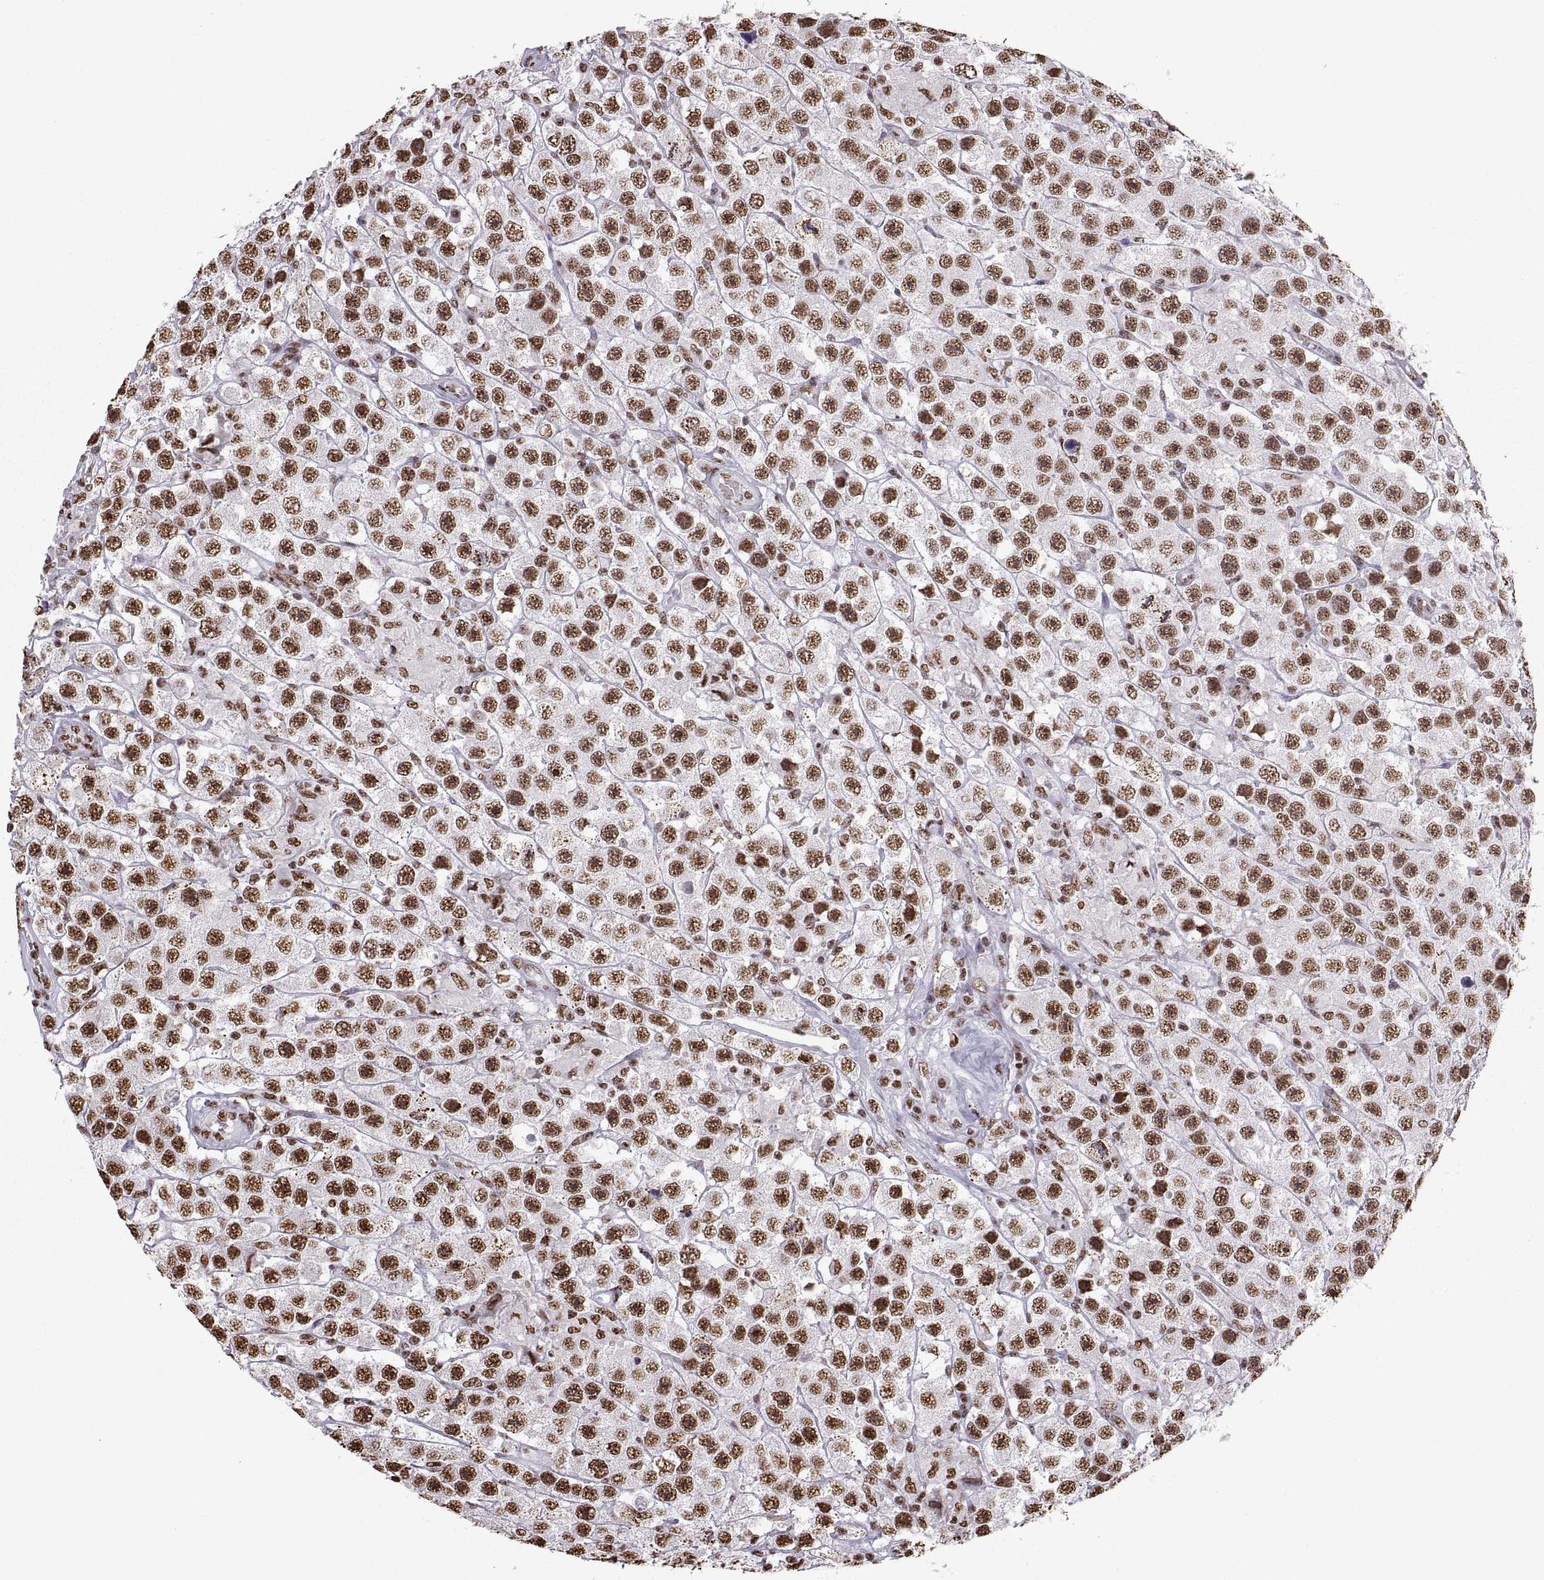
{"staining": {"intensity": "strong", "quantity": "25%-75%", "location": "nuclear"}, "tissue": "testis cancer", "cell_type": "Tumor cells", "image_type": "cancer", "snomed": [{"axis": "morphology", "description": "Seminoma, NOS"}, {"axis": "topography", "description": "Testis"}], "caption": "Protein analysis of testis cancer tissue demonstrates strong nuclear staining in about 25%-75% of tumor cells.", "gene": "SNAI1", "patient": {"sex": "male", "age": 45}}